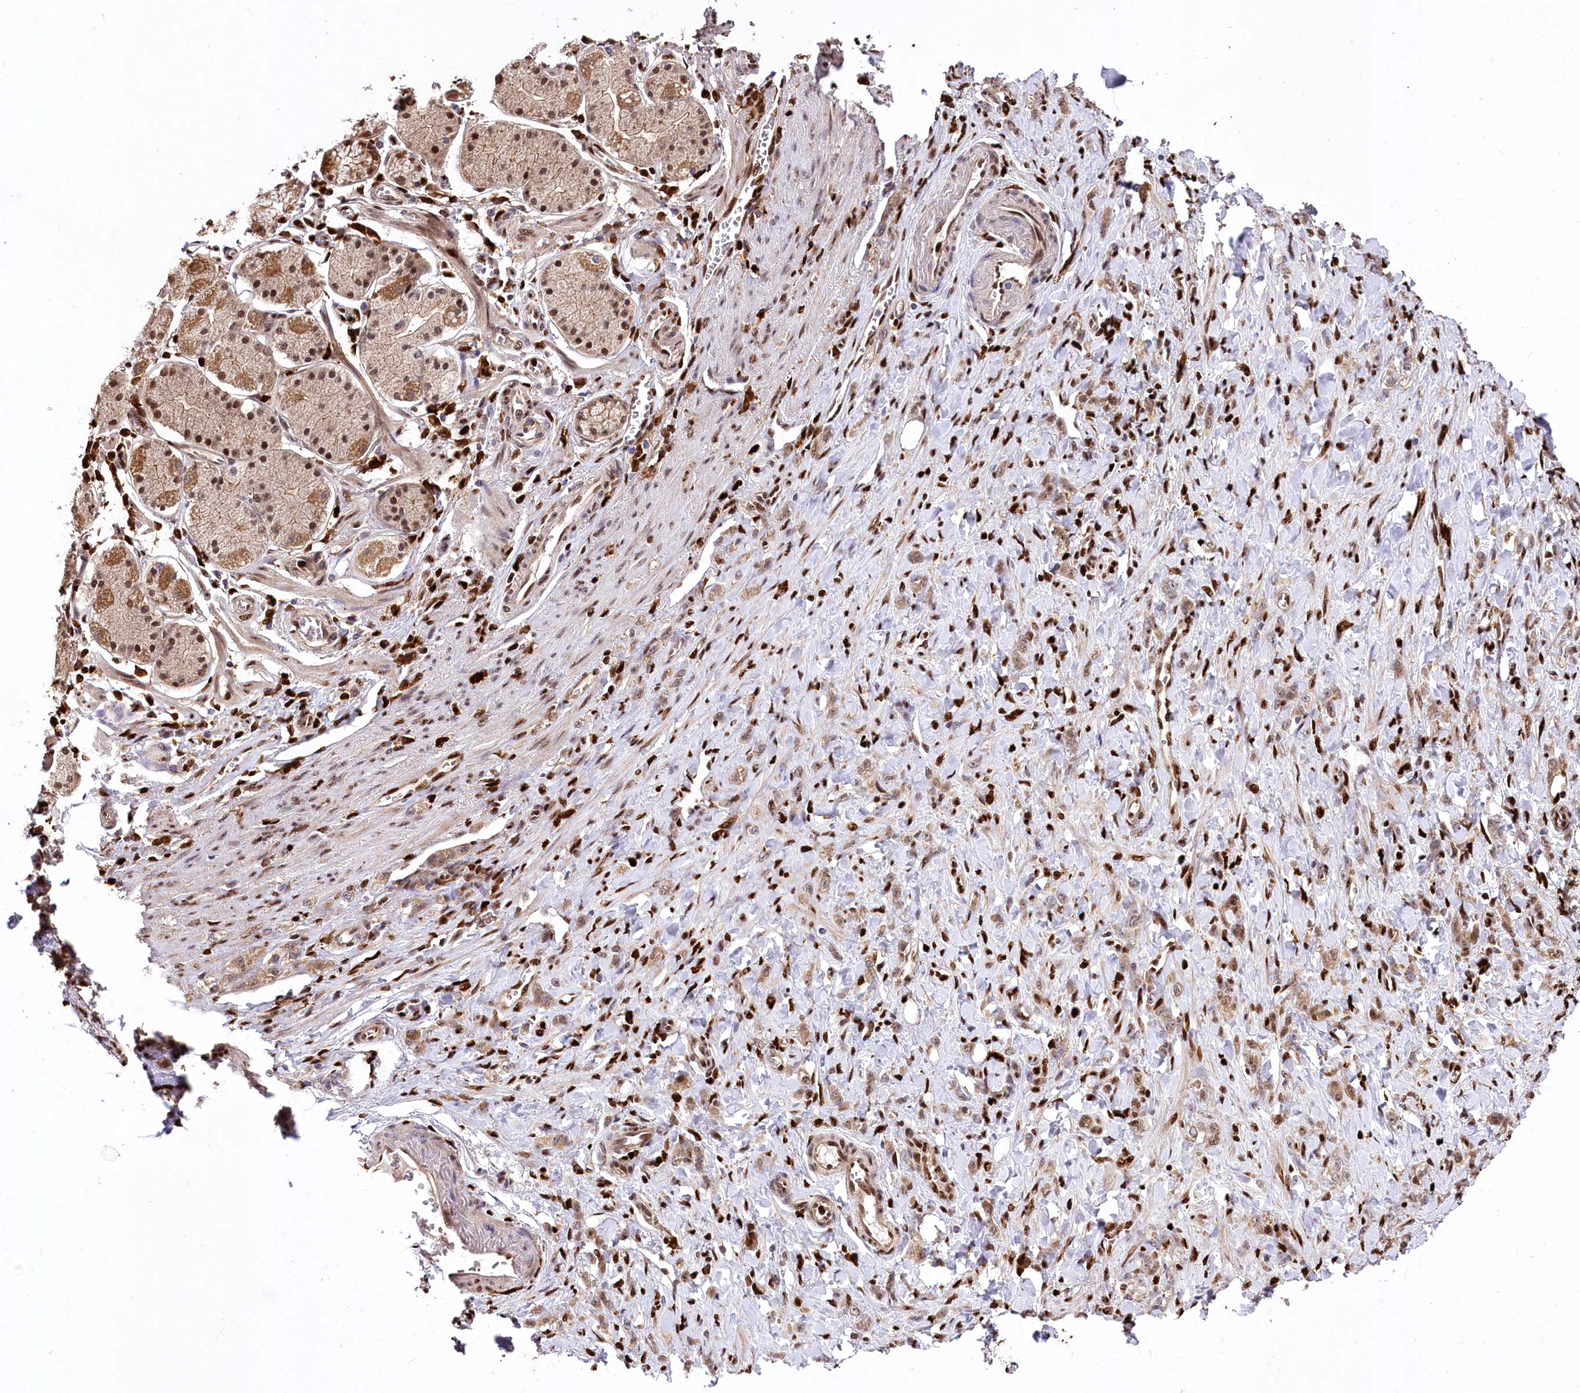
{"staining": {"intensity": "moderate", "quantity": "25%-75%", "location": "cytoplasmic/membranous,nuclear"}, "tissue": "stomach cancer", "cell_type": "Tumor cells", "image_type": "cancer", "snomed": [{"axis": "morphology", "description": "Normal tissue, NOS"}, {"axis": "morphology", "description": "Adenocarcinoma, NOS"}, {"axis": "topography", "description": "Stomach"}], "caption": "A photomicrograph of stomach cancer stained for a protein displays moderate cytoplasmic/membranous and nuclear brown staining in tumor cells.", "gene": "FIGN", "patient": {"sex": "male", "age": 82}}